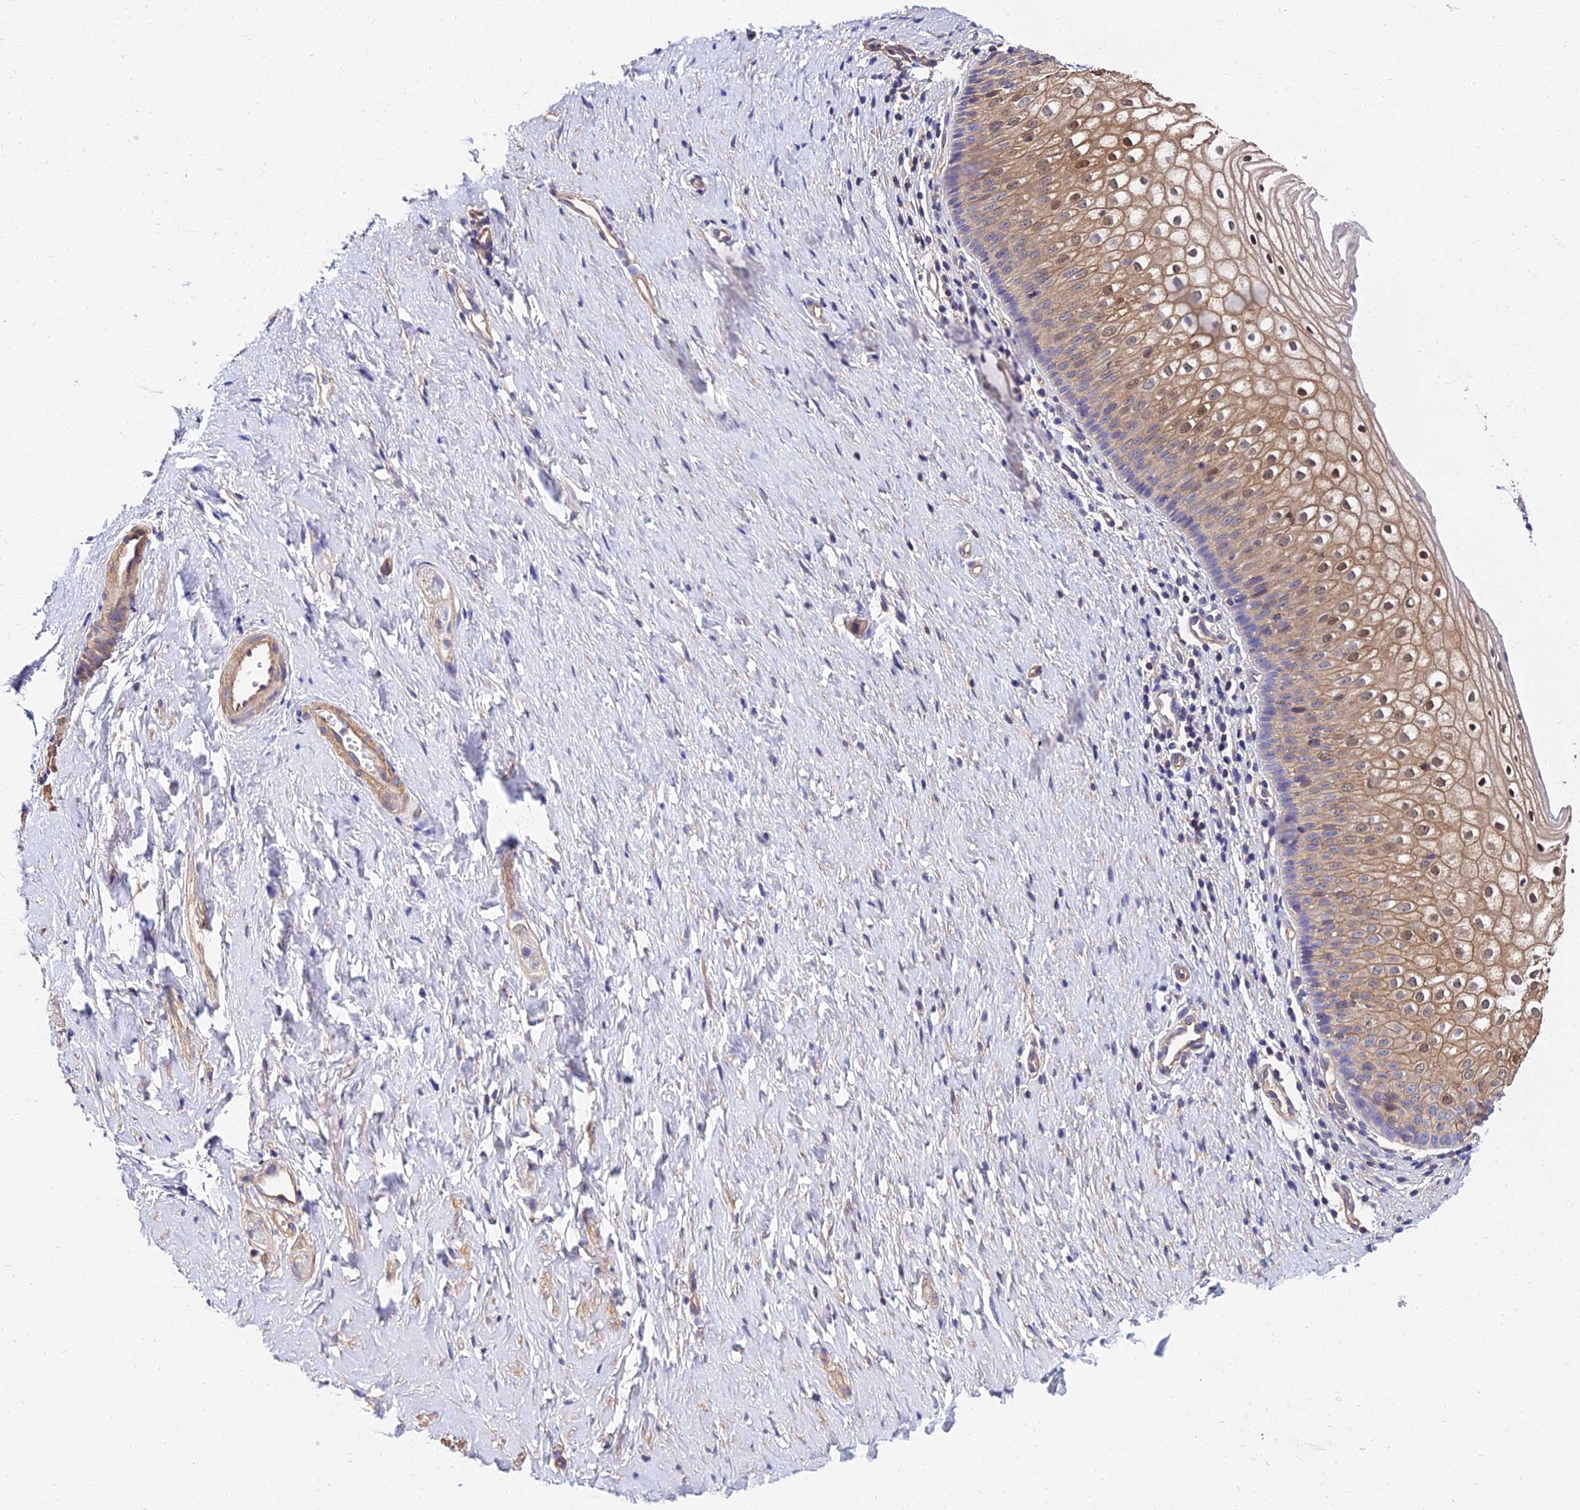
{"staining": {"intensity": "moderate", "quantity": "25%-75%", "location": "cytoplasmic/membranous,nuclear"}, "tissue": "vagina", "cell_type": "Squamous epithelial cells", "image_type": "normal", "snomed": [{"axis": "morphology", "description": "Normal tissue, NOS"}, {"axis": "topography", "description": "Vagina"}], "caption": "Normal vagina shows moderate cytoplasmic/membranous,nuclear staining in approximately 25%-75% of squamous epithelial cells, visualized by immunohistochemistry.", "gene": "CALM1", "patient": {"sex": "female", "age": 60}}